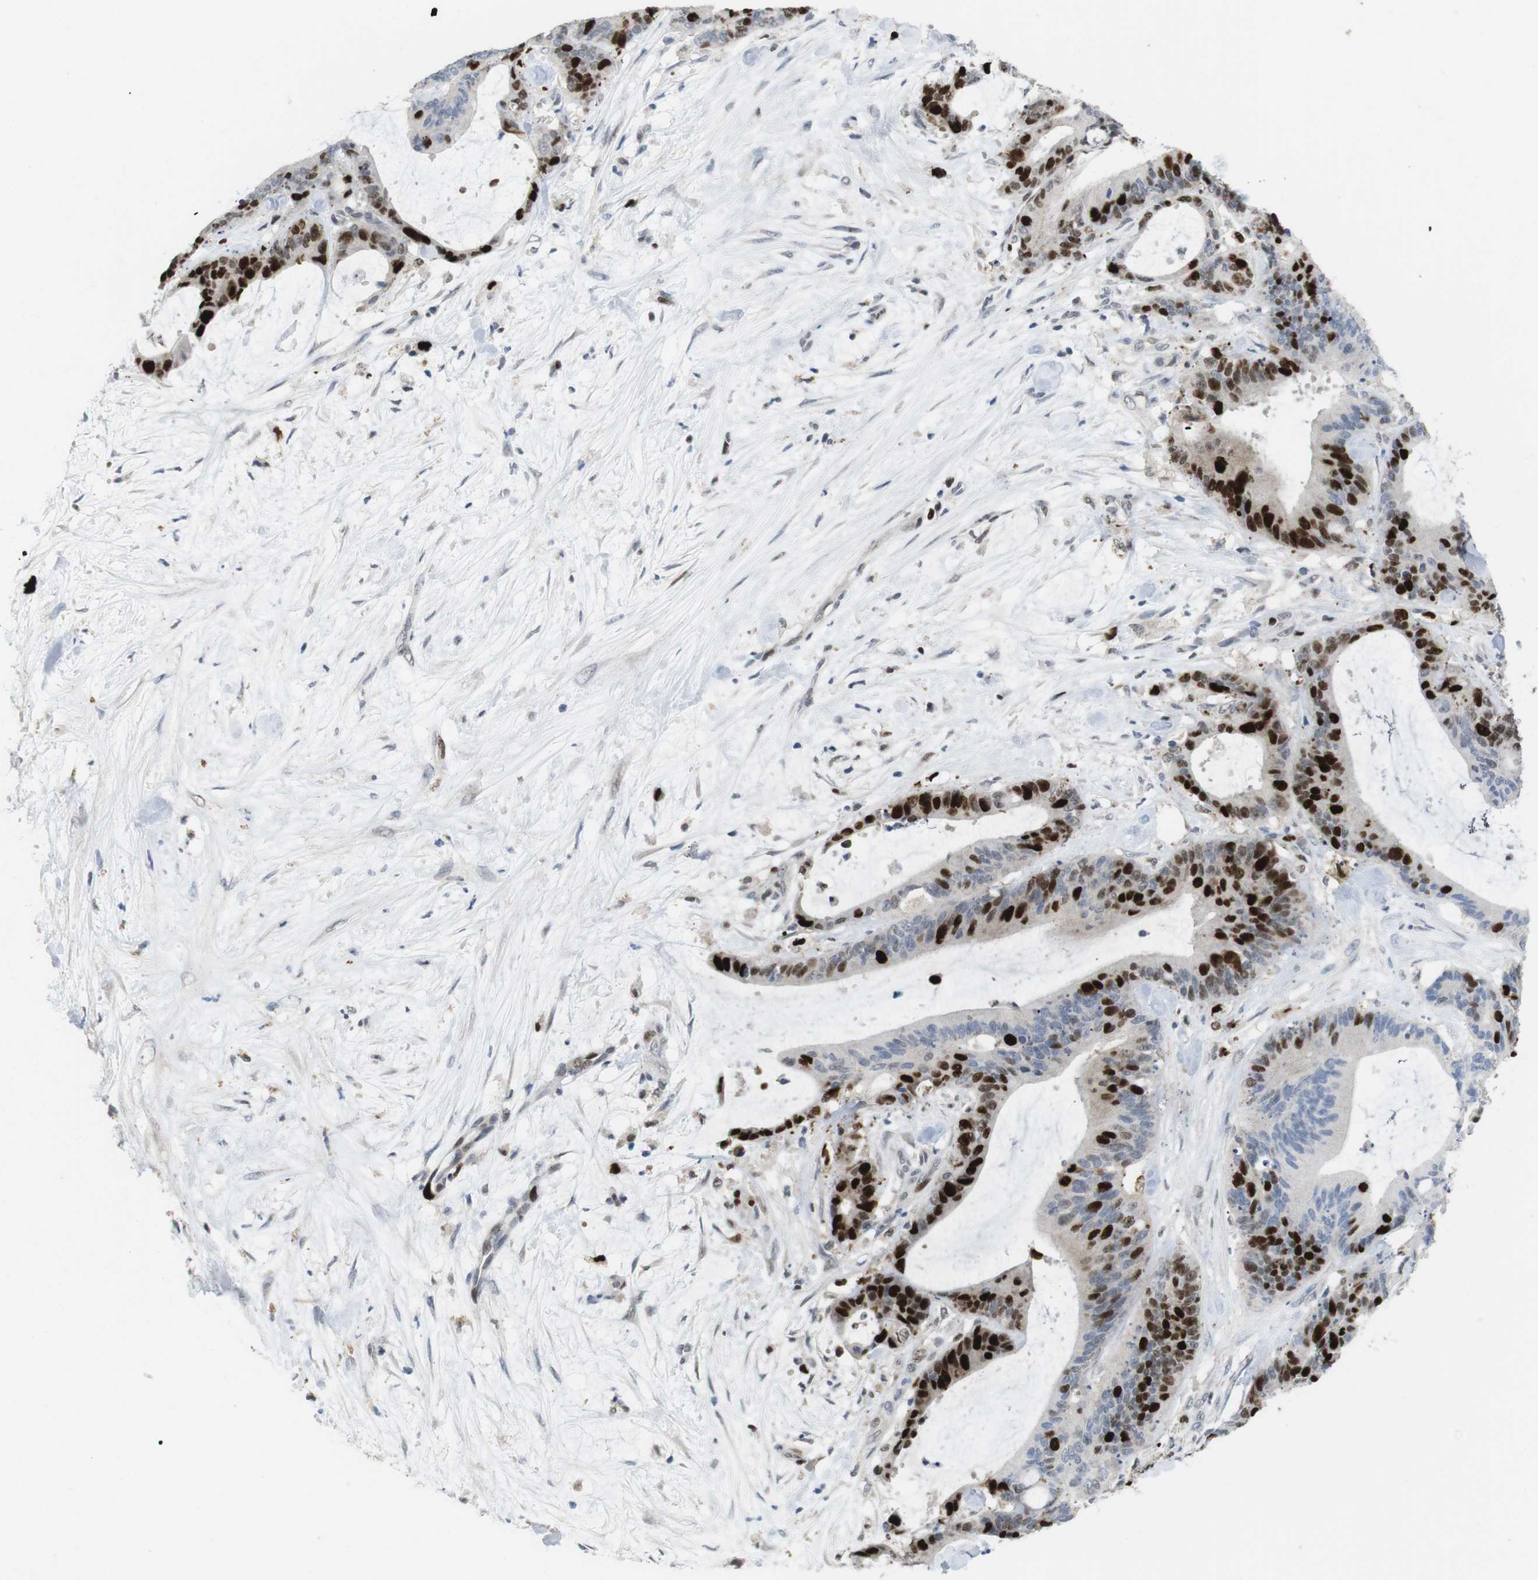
{"staining": {"intensity": "strong", "quantity": "25%-75%", "location": "nuclear"}, "tissue": "liver cancer", "cell_type": "Tumor cells", "image_type": "cancer", "snomed": [{"axis": "morphology", "description": "Cholangiocarcinoma"}, {"axis": "topography", "description": "Liver"}], "caption": "Immunohistochemical staining of liver cholangiocarcinoma demonstrates high levels of strong nuclear protein staining in about 25%-75% of tumor cells. (Stains: DAB (3,3'-diaminobenzidine) in brown, nuclei in blue, Microscopy: brightfield microscopy at high magnification).", "gene": "KPNA2", "patient": {"sex": "female", "age": 73}}